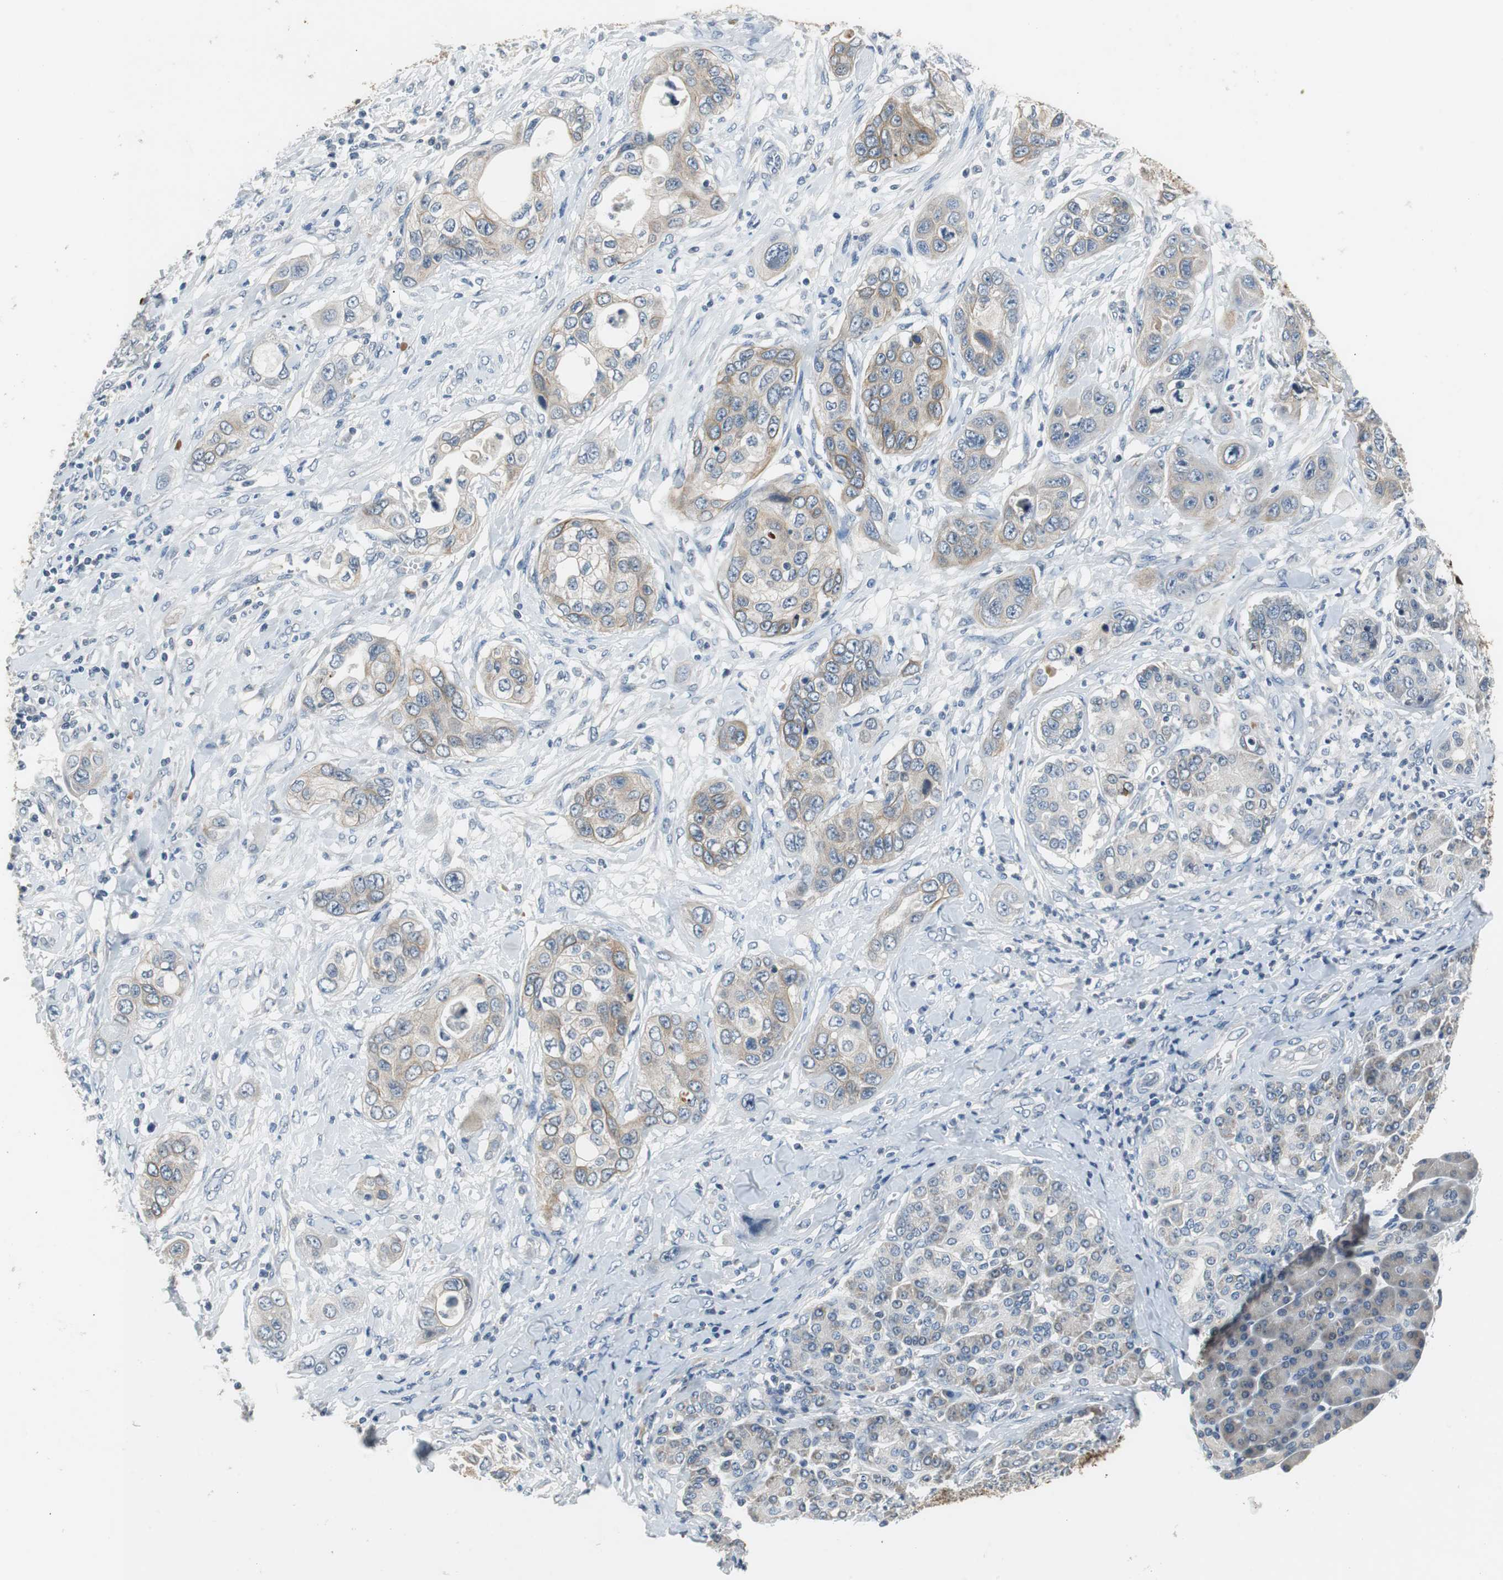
{"staining": {"intensity": "weak", "quantity": ">75%", "location": "cytoplasmic/membranous"}, "tissue": "pancreatic cancer", "cell_type": "Tumor cells", "image_type": "cancer", "snomed": [{"axis": "morphology", "description": "Adenocarcinoma, NOS"}, {"axis": "topography", "description": "Pancreas"}], "caption": "The image shows a brown stain indicating the presence of a protein in the cytoplasmic/membranous of tumor cells in adenocarcinoma (pancreatic). Ihc stains the protein of interest in brown and the nuclei are stained blue.", "gene": "GLCCI1", "patient": {"sex": "female", "age": 70}}